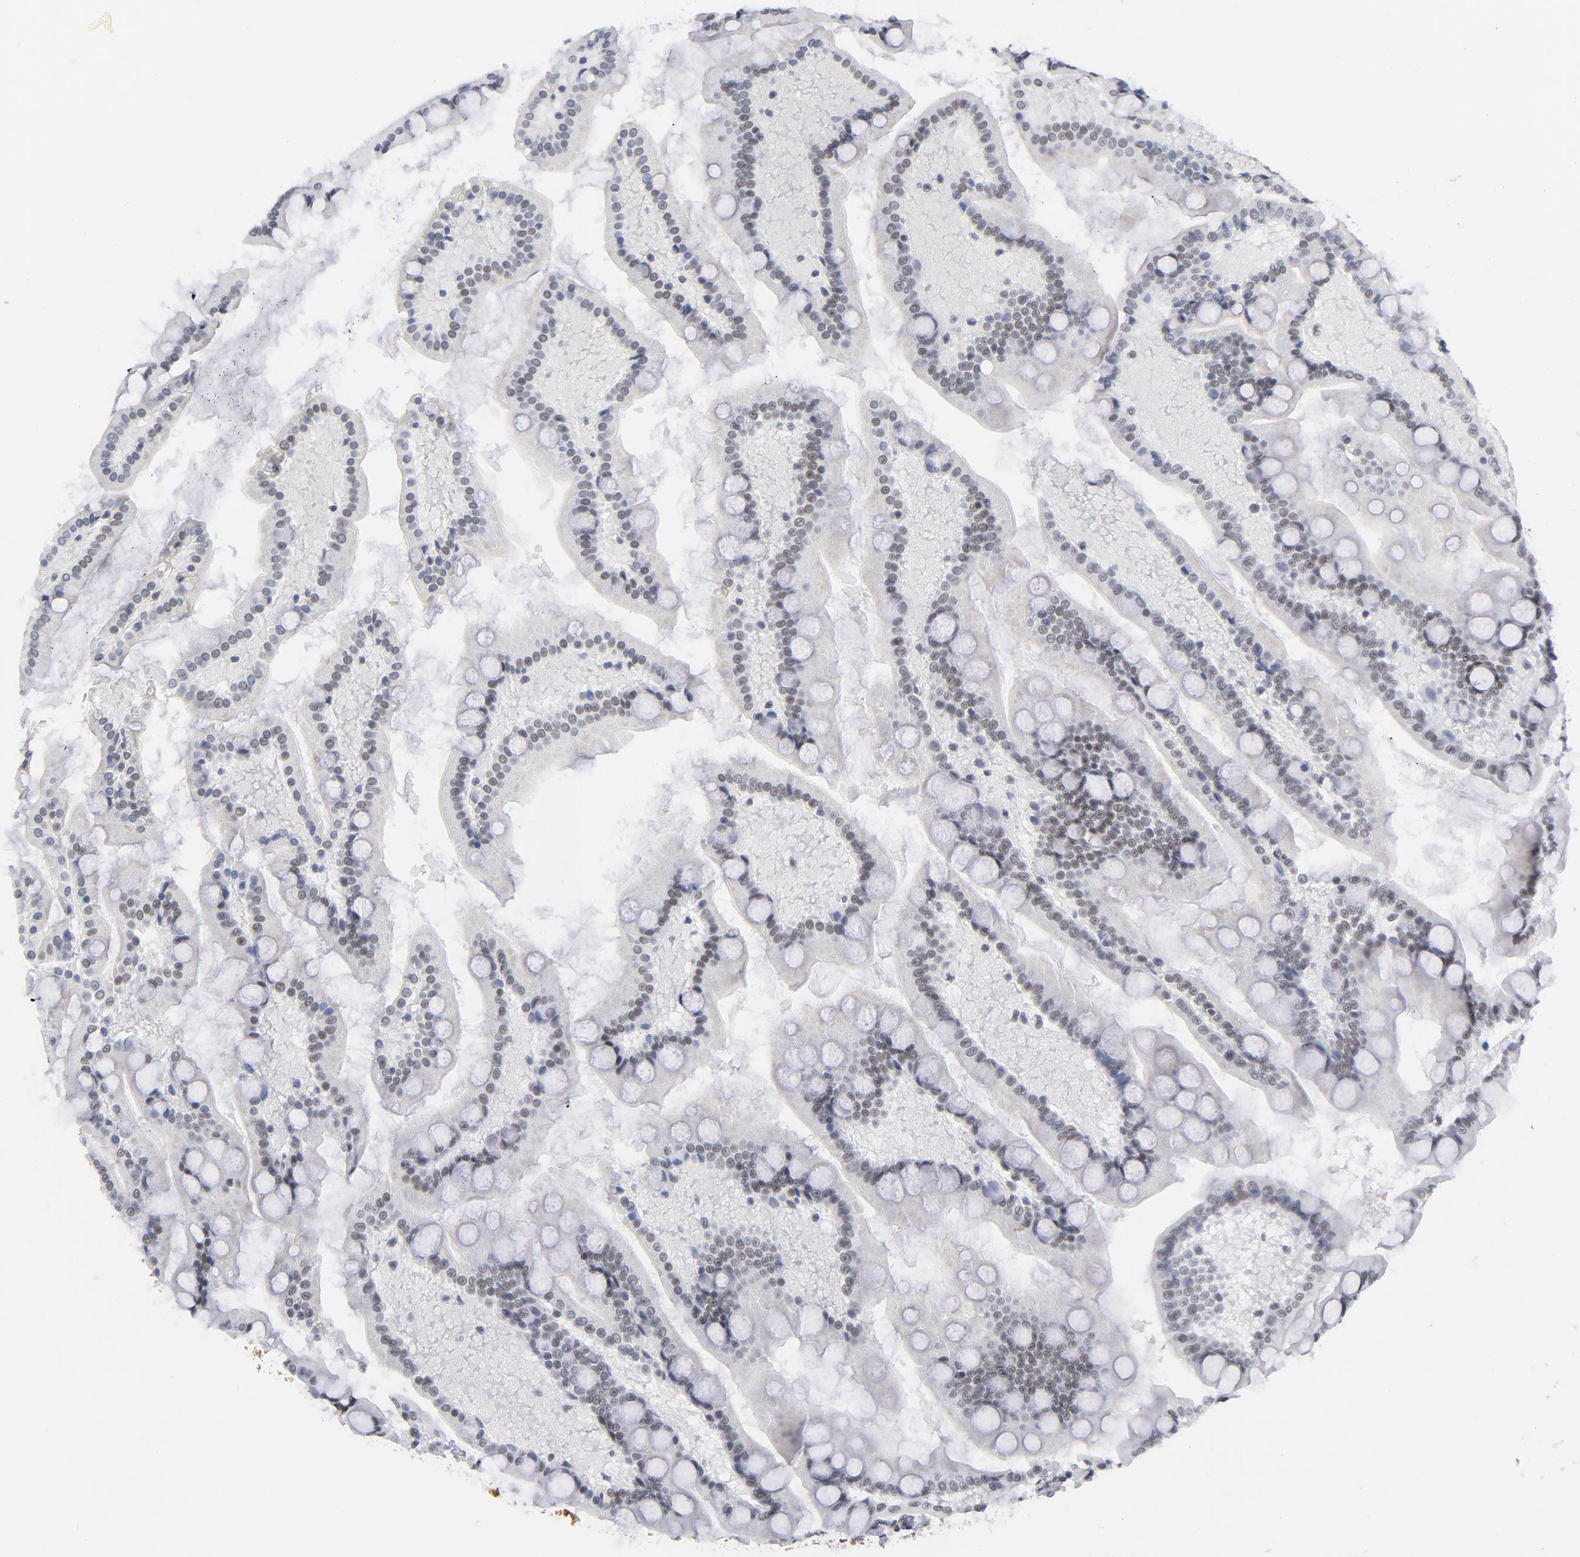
{"staining": {"intensity": "moderate", "quantity": ">75%", "location": "nuclear"}, "tissue": "small intestine", "cell_type": "Glandular cells", "image_type": "normal", "snomed": [{"axis": "morphology", "description": "Normal tissue, NOS"}, {"axis": "topography", "description": "Small intestine"}], "caption": "An image showing moderate nuclear staining in approximately >75% of glandular cells in benign small intestine, as visualized by brown immunohistochemical staining.", "gene": "BAP1", "patient": {"sex": "male", "age": 41}}